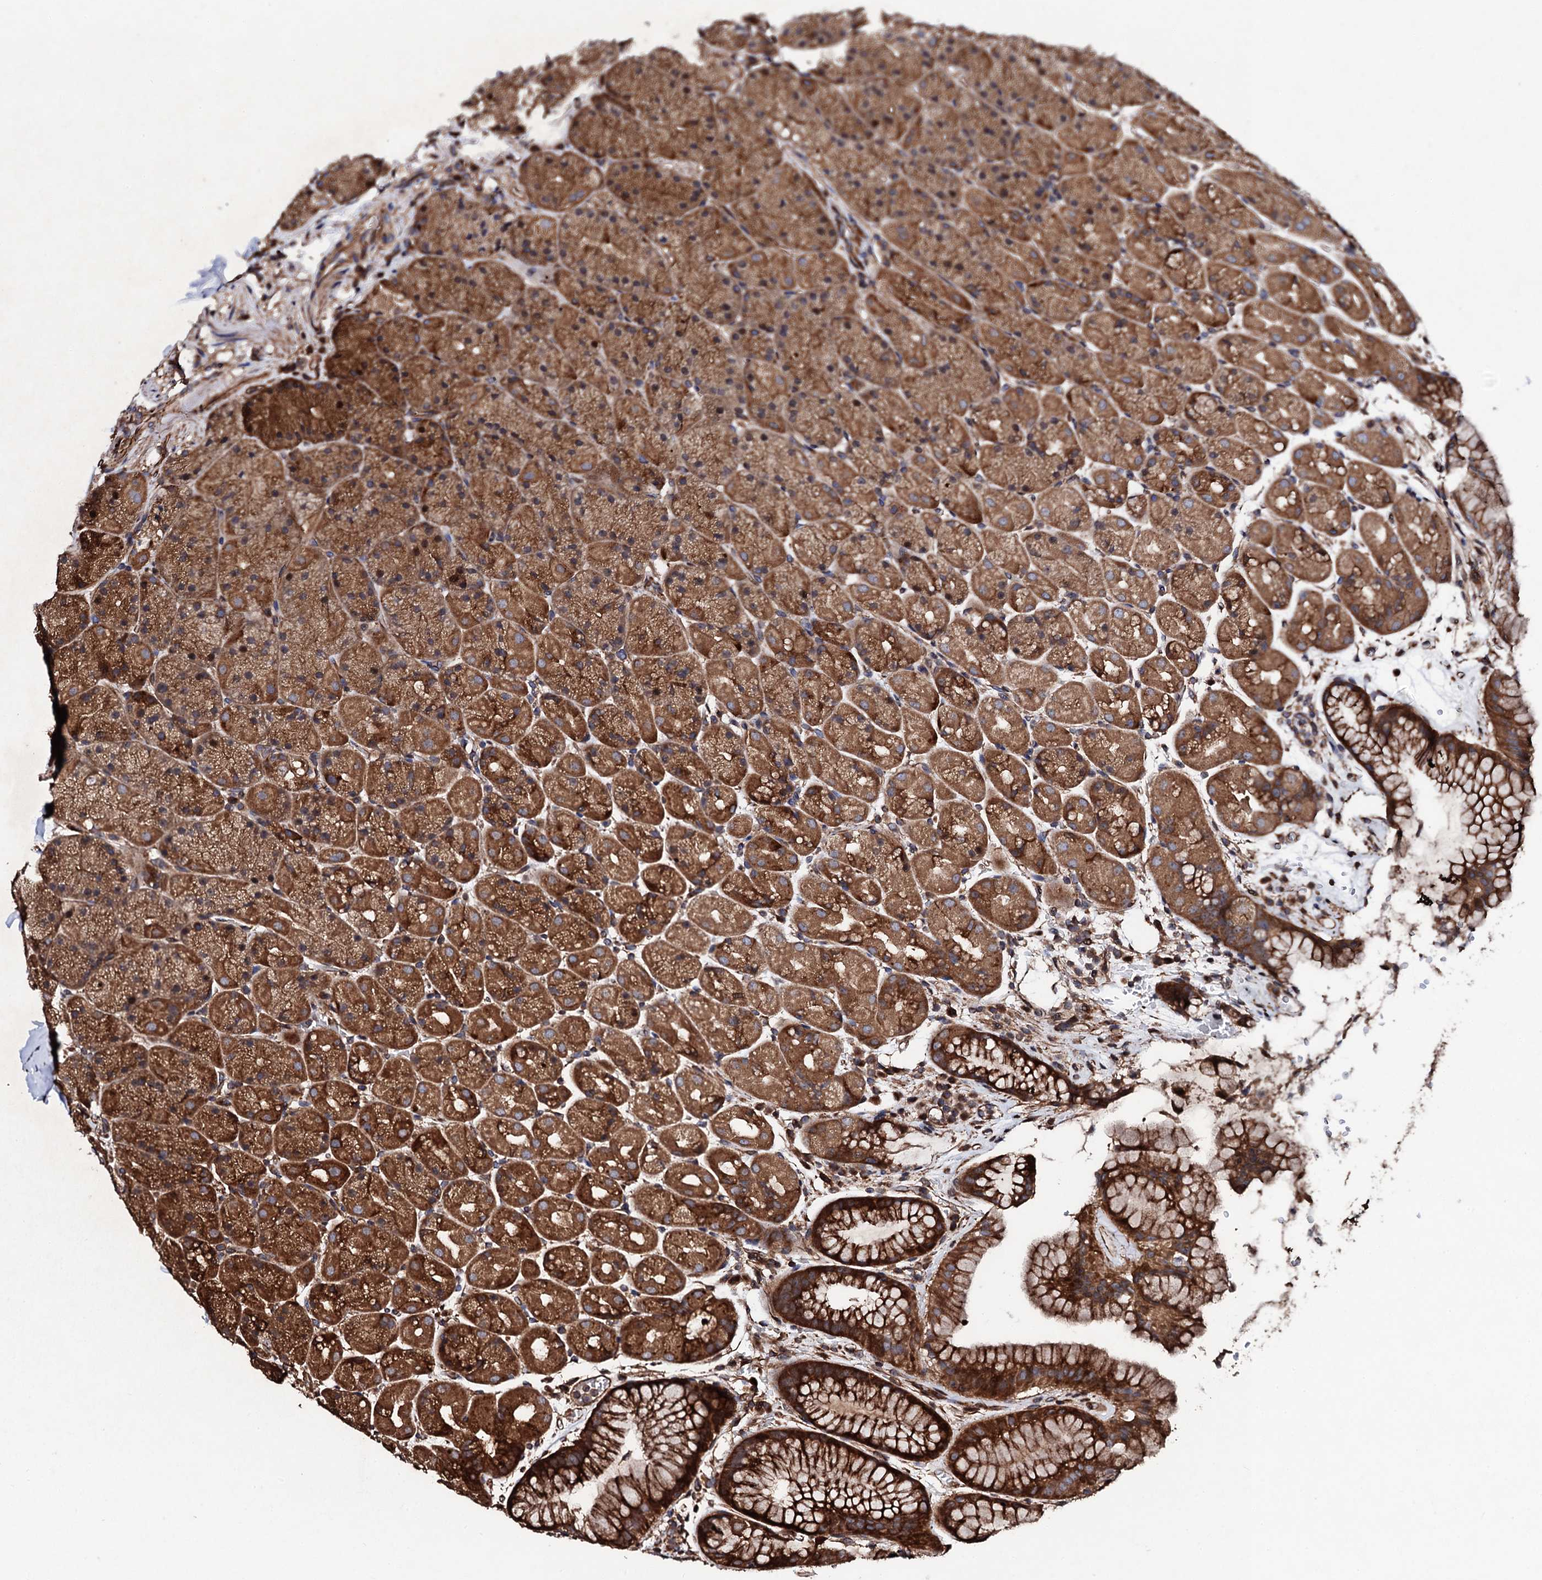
{"staining": {"intensity": "strong", "quantity": ">75%", "location": "cytoplasmic/membranous,nuclear"}, "tissue": "stomach", "cell_type": "Glandular cells", "image_type": "normal", "snomed": [{"axis": "morphology", "description": "Normal tissue, NOS"}, {"axis": "topography", "description": "Stomach, upper"}, {"axis": "topography", "description": "Stomach, lower"}], "caption": "The micrograph demonstrates immunohistochemical staining of normal stomach. There is strong cytoplasmic/membranous,nuclear positivity is identified in approximately >75% of glandular cells. (DAB IHC with brightfield microscopy, high magnification).", "gene": "CKAP5", "patient": {"sex": "male", "age": 67}}